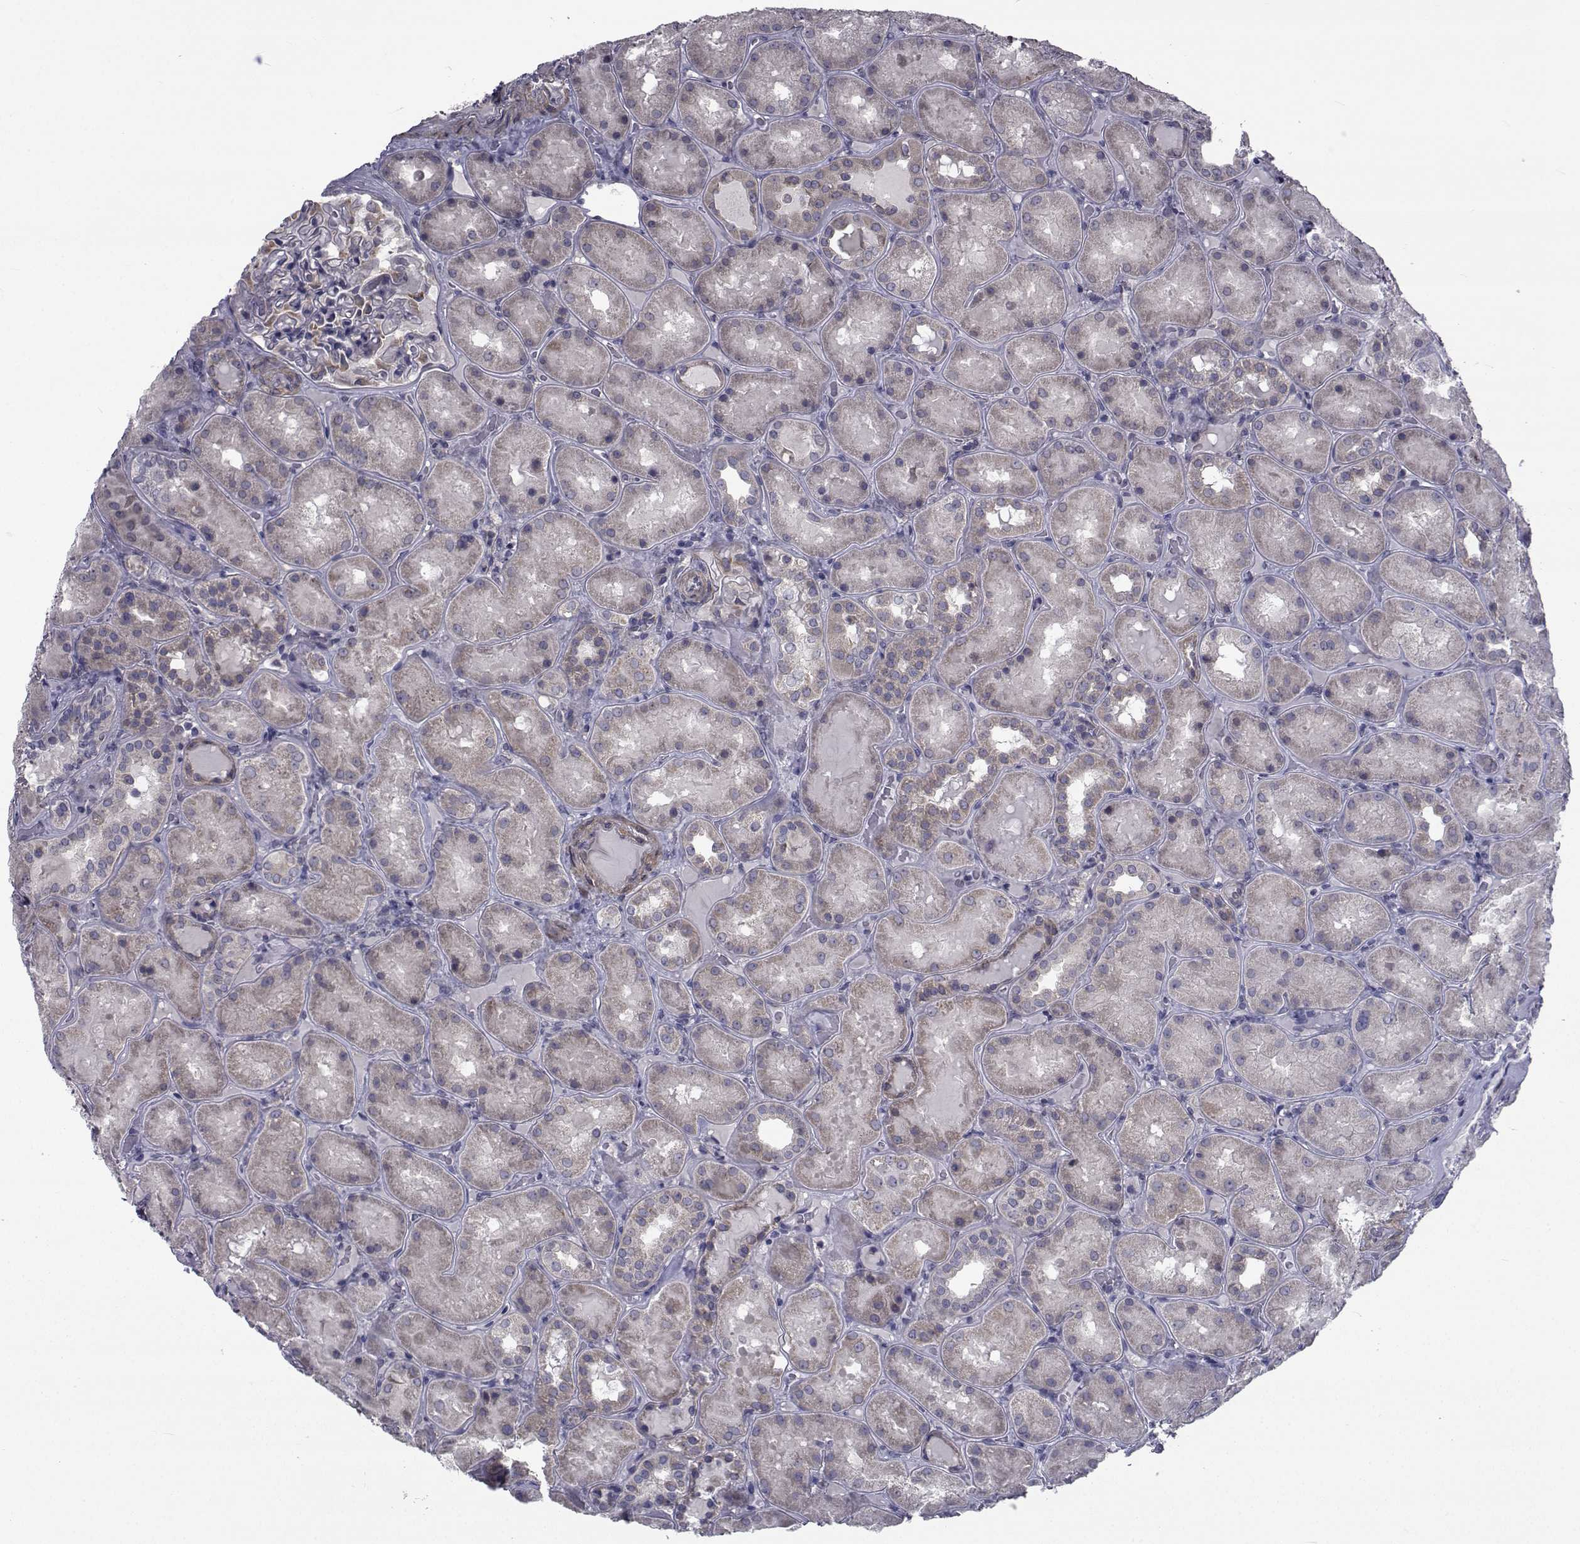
{"staining": {"intensity": "weak", "quantity": "<25%", "location": "cytoplasmic/membranous"}, "tissue": "kidney", "cell_type": "Cells in glomeruli", "image_type": "normal", "snomed": [{"axis": "morphology", "description": "Normal tissue, NOS"}, {"axis": "topography", "description": "Kidney"}], "caption": "Protein analysis of normal kidney displays no significant positivity in cells in glomeruli.", "gene": "CFAP74", "patient": {"sex": "male", "age": 73}}